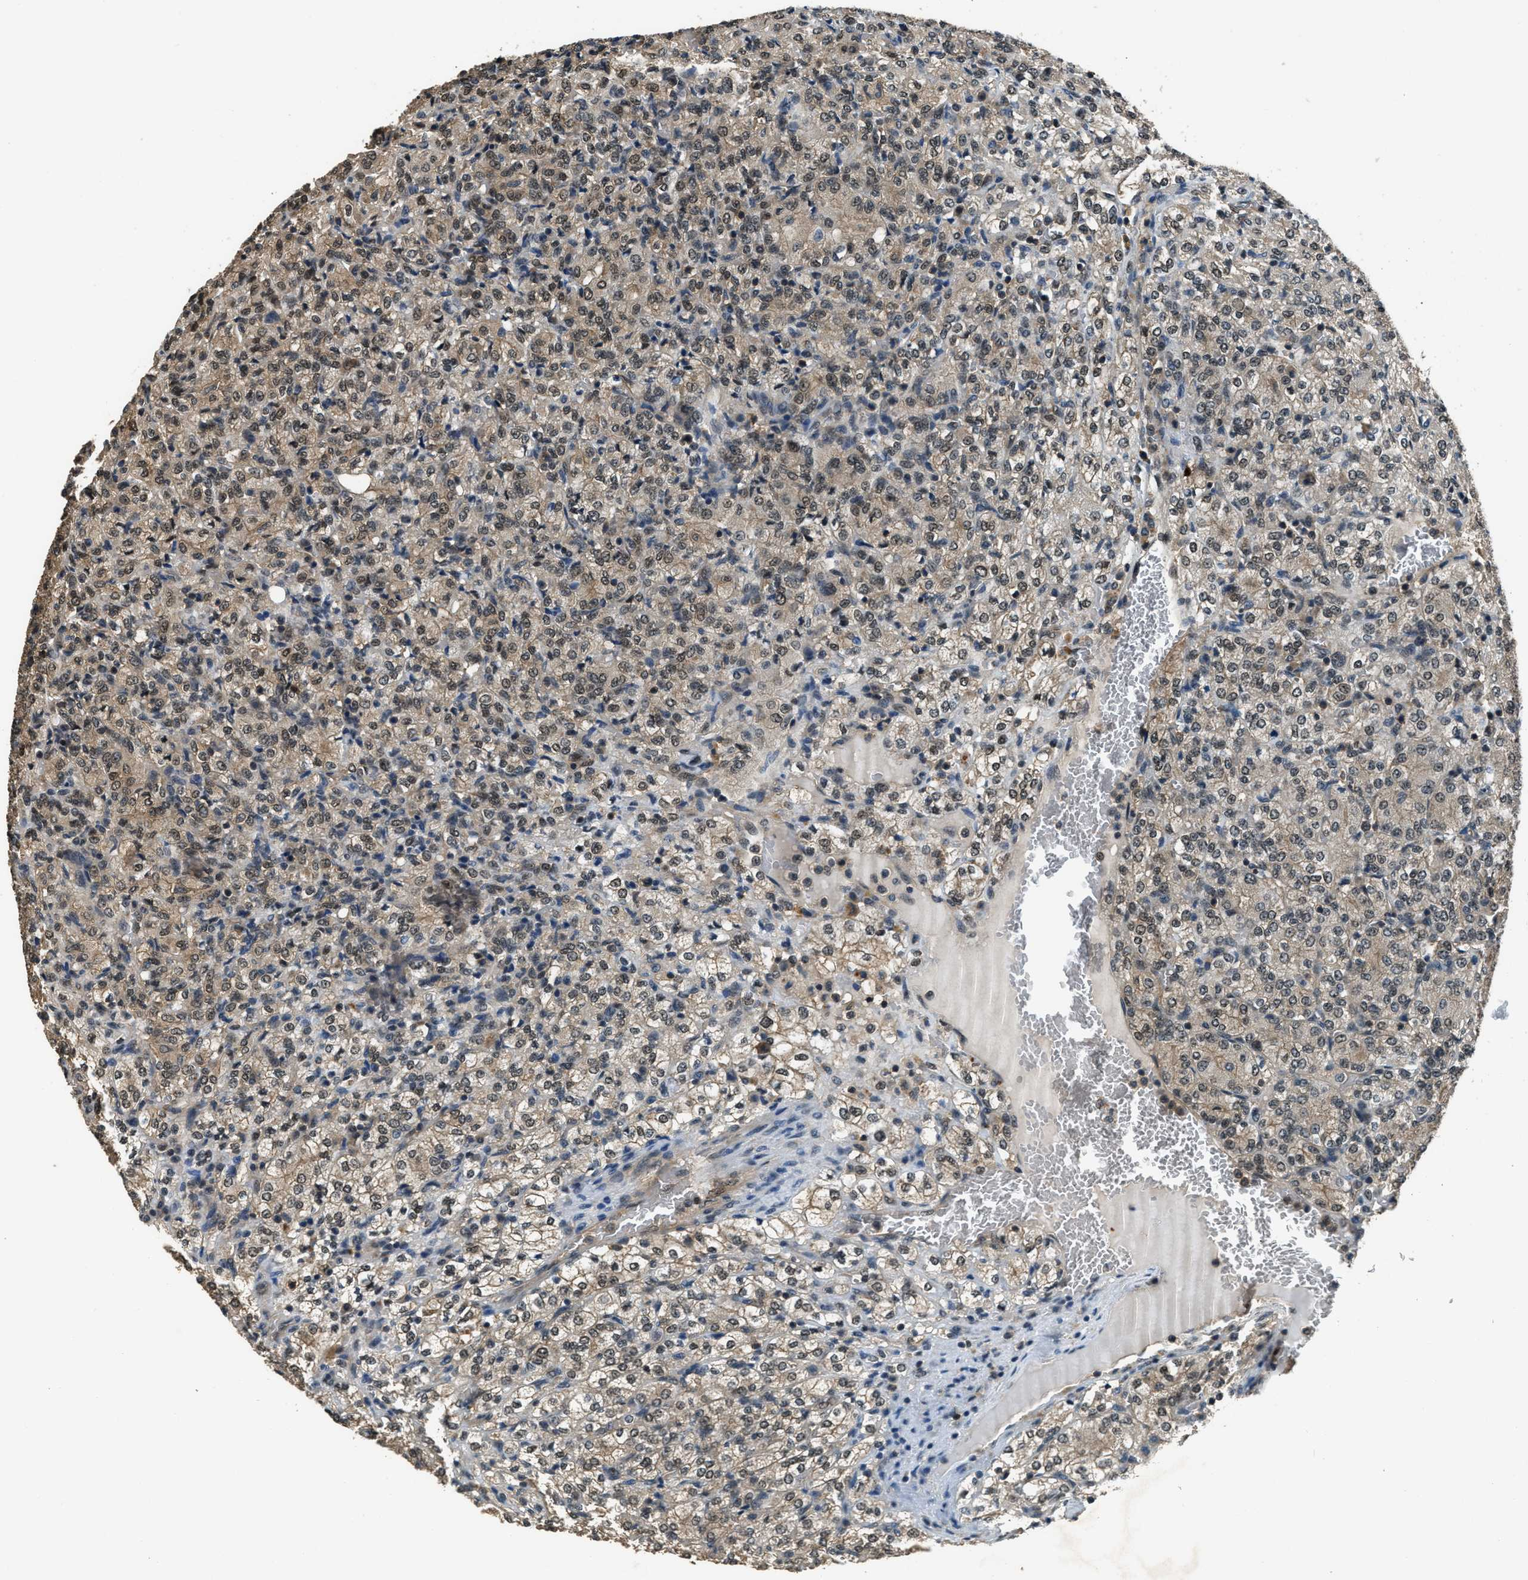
{"staining": {"intensity": "weak", "quantity": ">75%", "location": "cytoplasmic/membranous,nuclear"}, "tissue": "renal cancer", "cell_type": "Tumor cells", "image_type": "cancer", "snomed": [{"axis": "morphology", "description": "Adenocarcinoma, NOS"}, {"axis": "topography", "description": "Kidney"}], "caption": "Immunohistochemical staining of human renal cancer displays low levels of weak cytoplasmic/membranous and nuclear protein staining in approximately >75% of tumor cells.", "gene": "NUDCD3", "patient": {"sex": "male", "age": 77}}